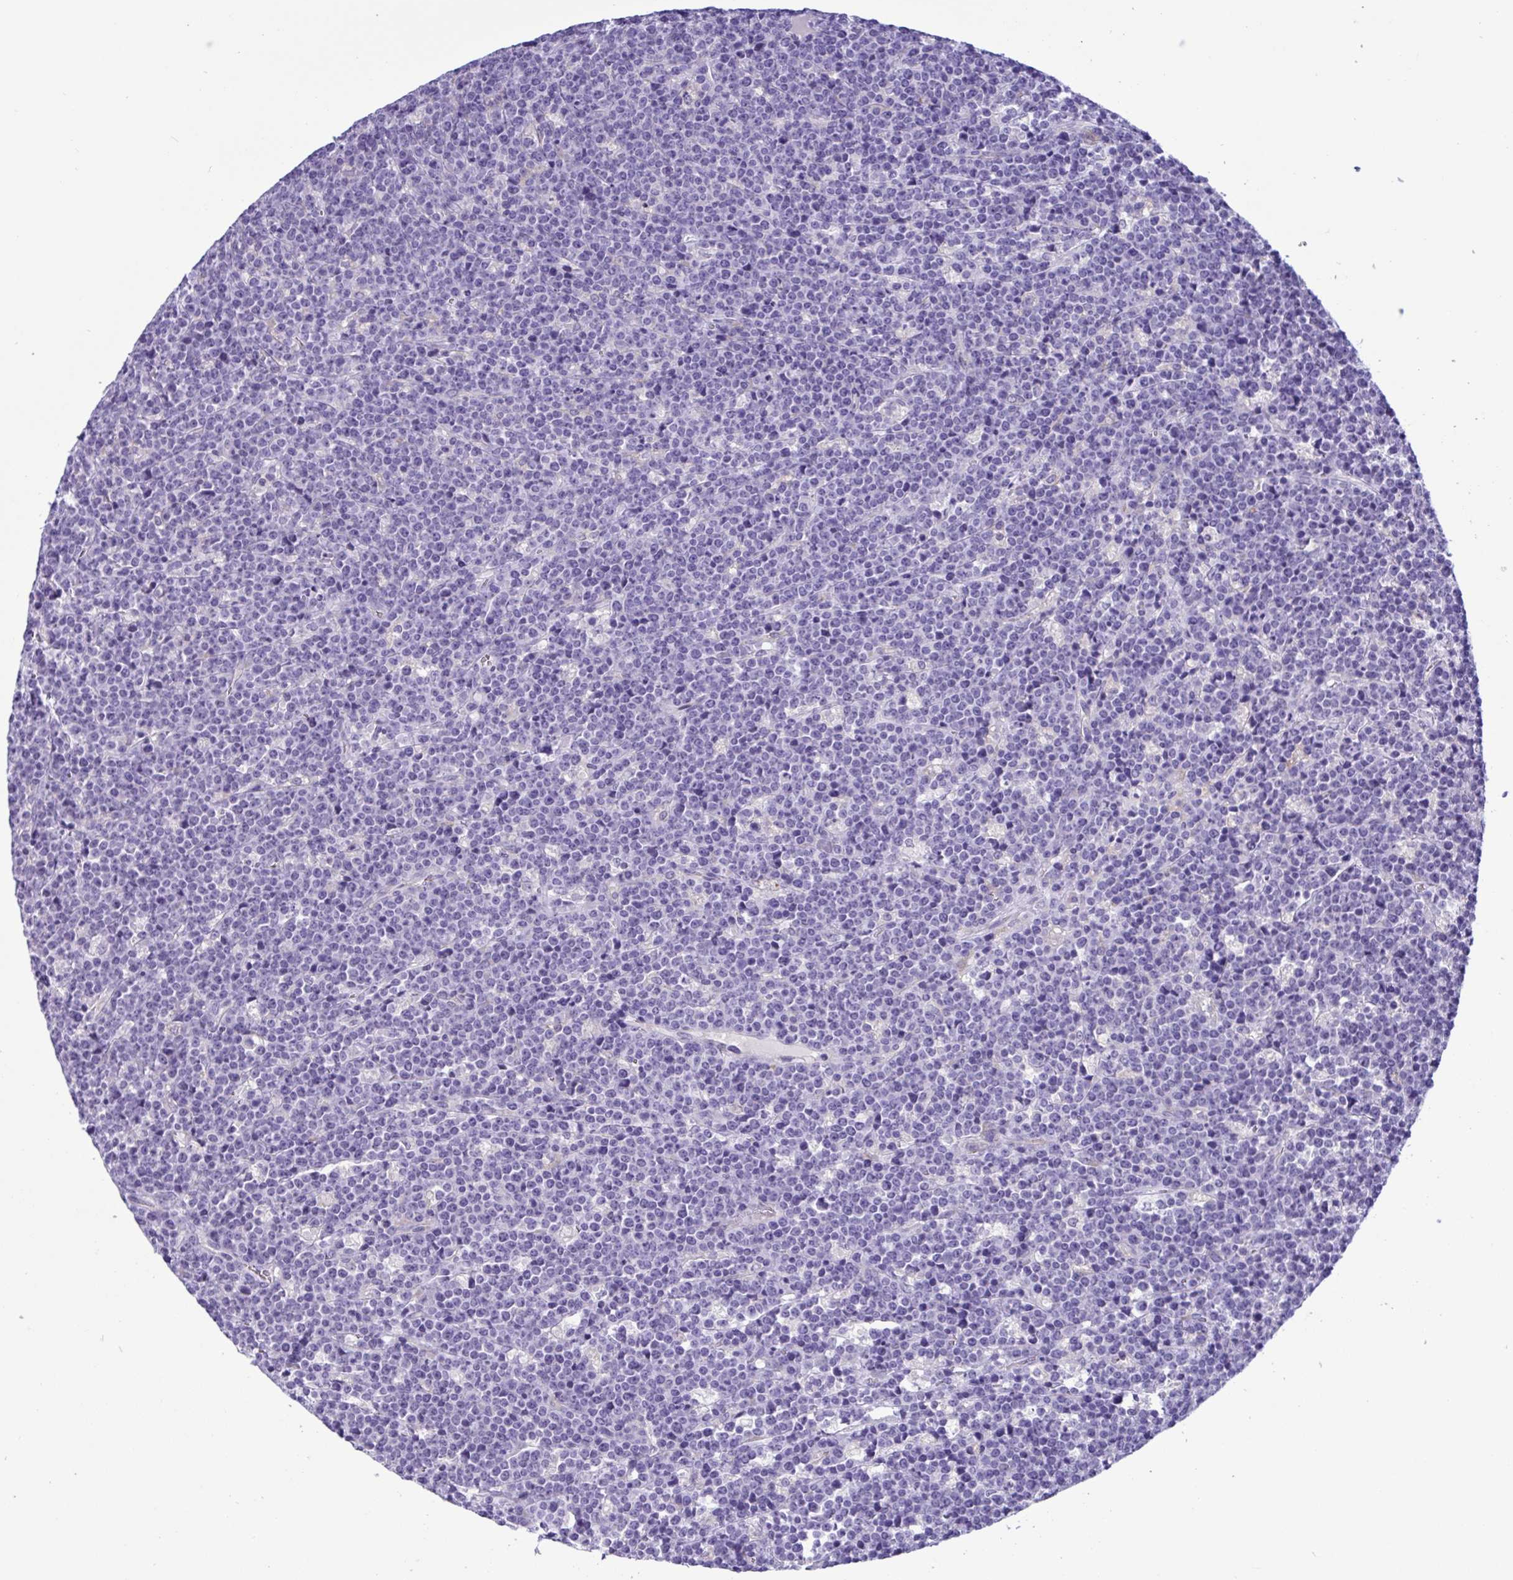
{"staining": {"intensity": "negative", "quantity": "none", "location": "none"}, "tissue": "lymphoma", "cell_type": "Tumor cells", "image_type": "cancer", "snomed": [{"axis": "morphology", "description": "Malignant lymphoma, non-Hodgkin's type, High grade"}, {"axis": "topography", "description": "Ovary"}], "caption": "The micrograph demonstrates no significant staining in tumor cells of high-grade malignant lymphoma, non-Hodgkin's type.", "gene": "SREBF1", "patient": {"sex": "female", "age": 56}}